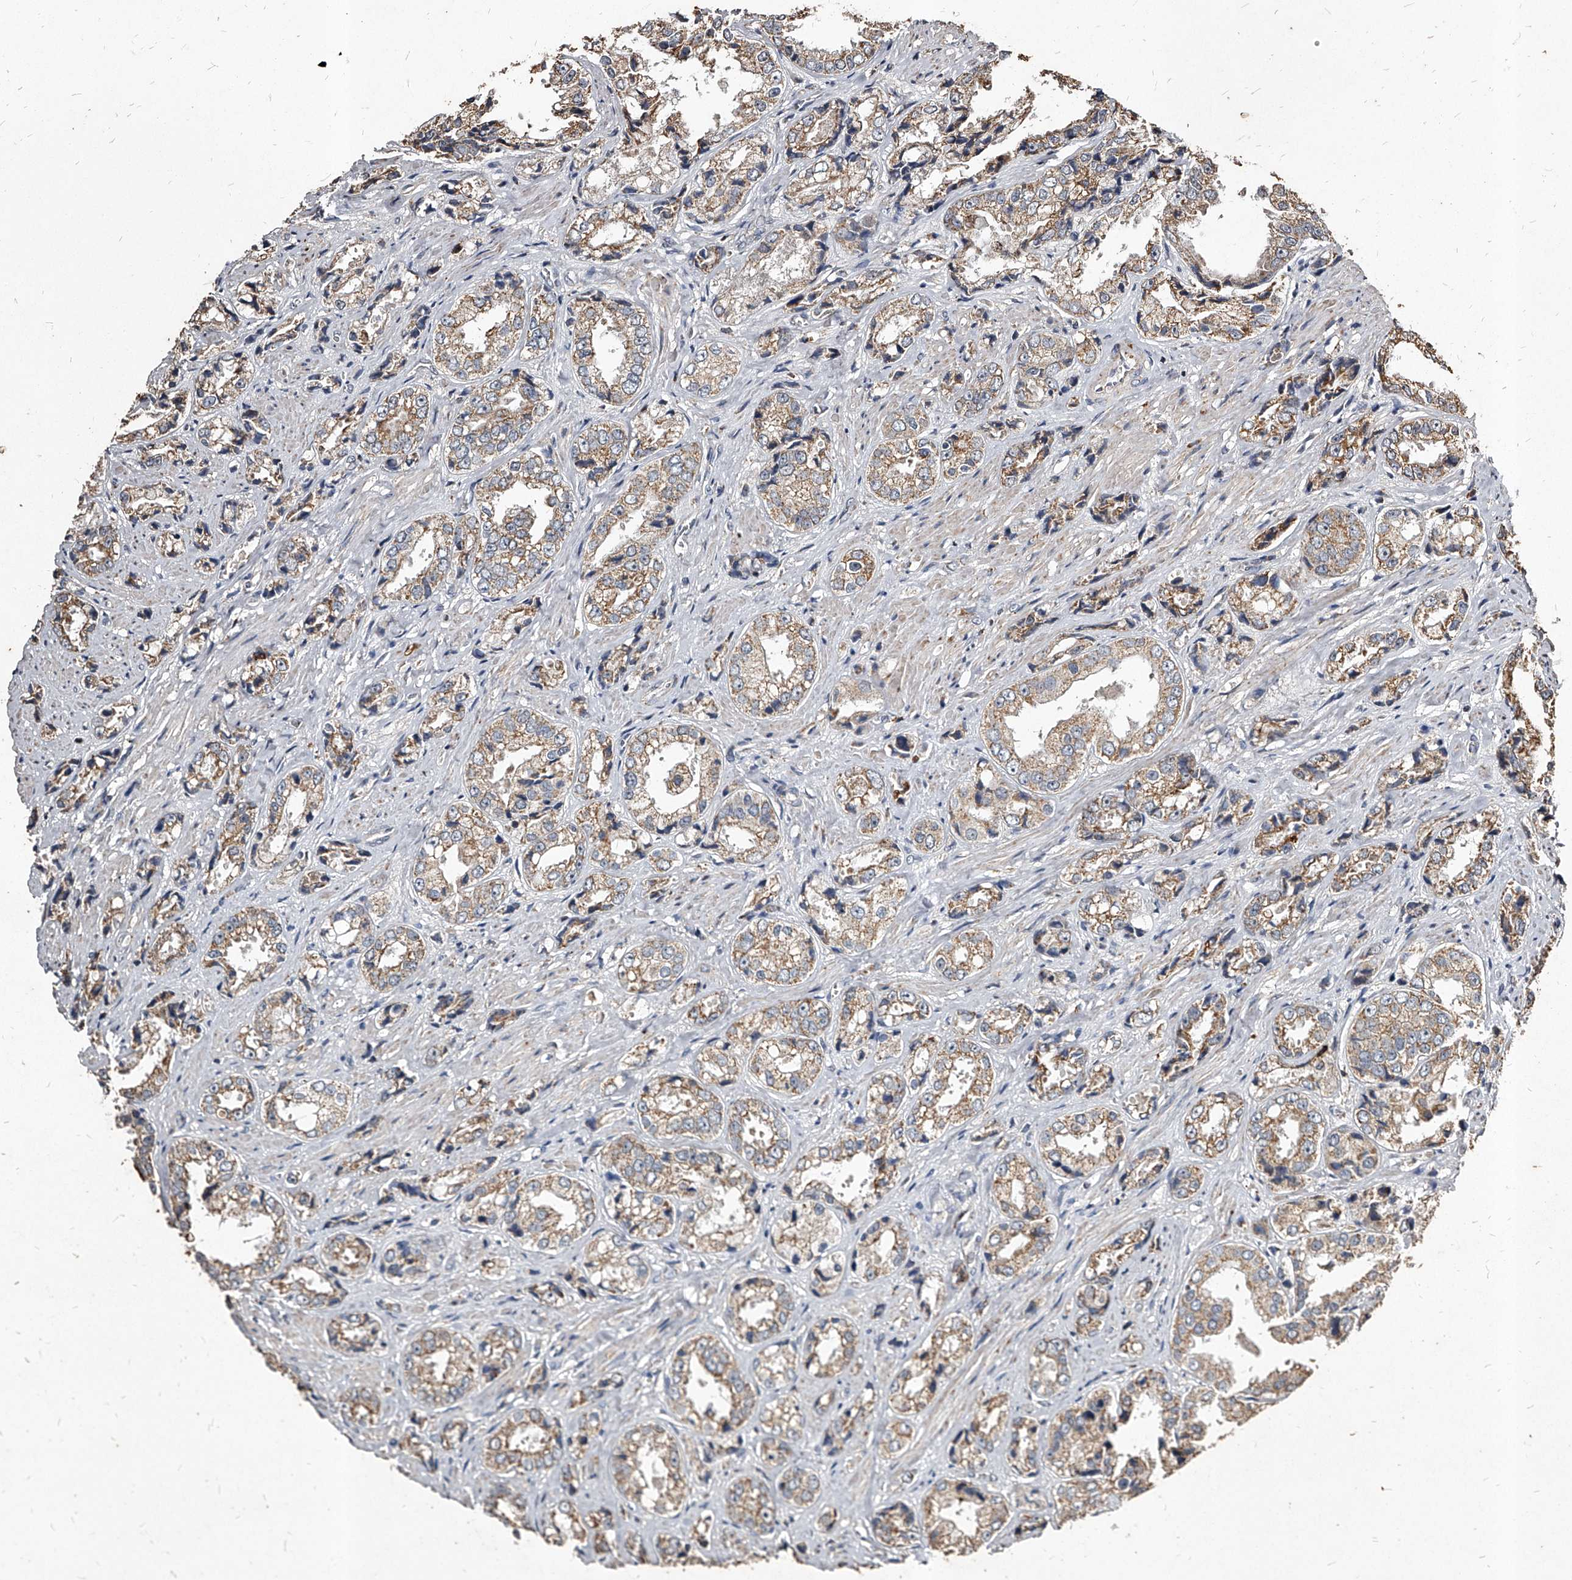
{"staining": {"intensity": "weak", "quantity": ">75%", "location": "cytoplasmic/membranous"}, "tissue": "prostate cancer", "cell_type": "Tumor cells", "image_type": "cancer", "snomed": [{"axis": "morphology", "description": "Adenocarcinoma, High grade"}, {"axis": "topography", "description": "Prostate"}], "caption": "A high-resolution image shows IHC staining of adenocarcinoma (high-grade) (prostate), which demonstrates weak cytoplasmic/membranous expression in approximately >75% of tumor cells.", "gene": "GPR183", "patient": {"sex": "male", "age": 61}}